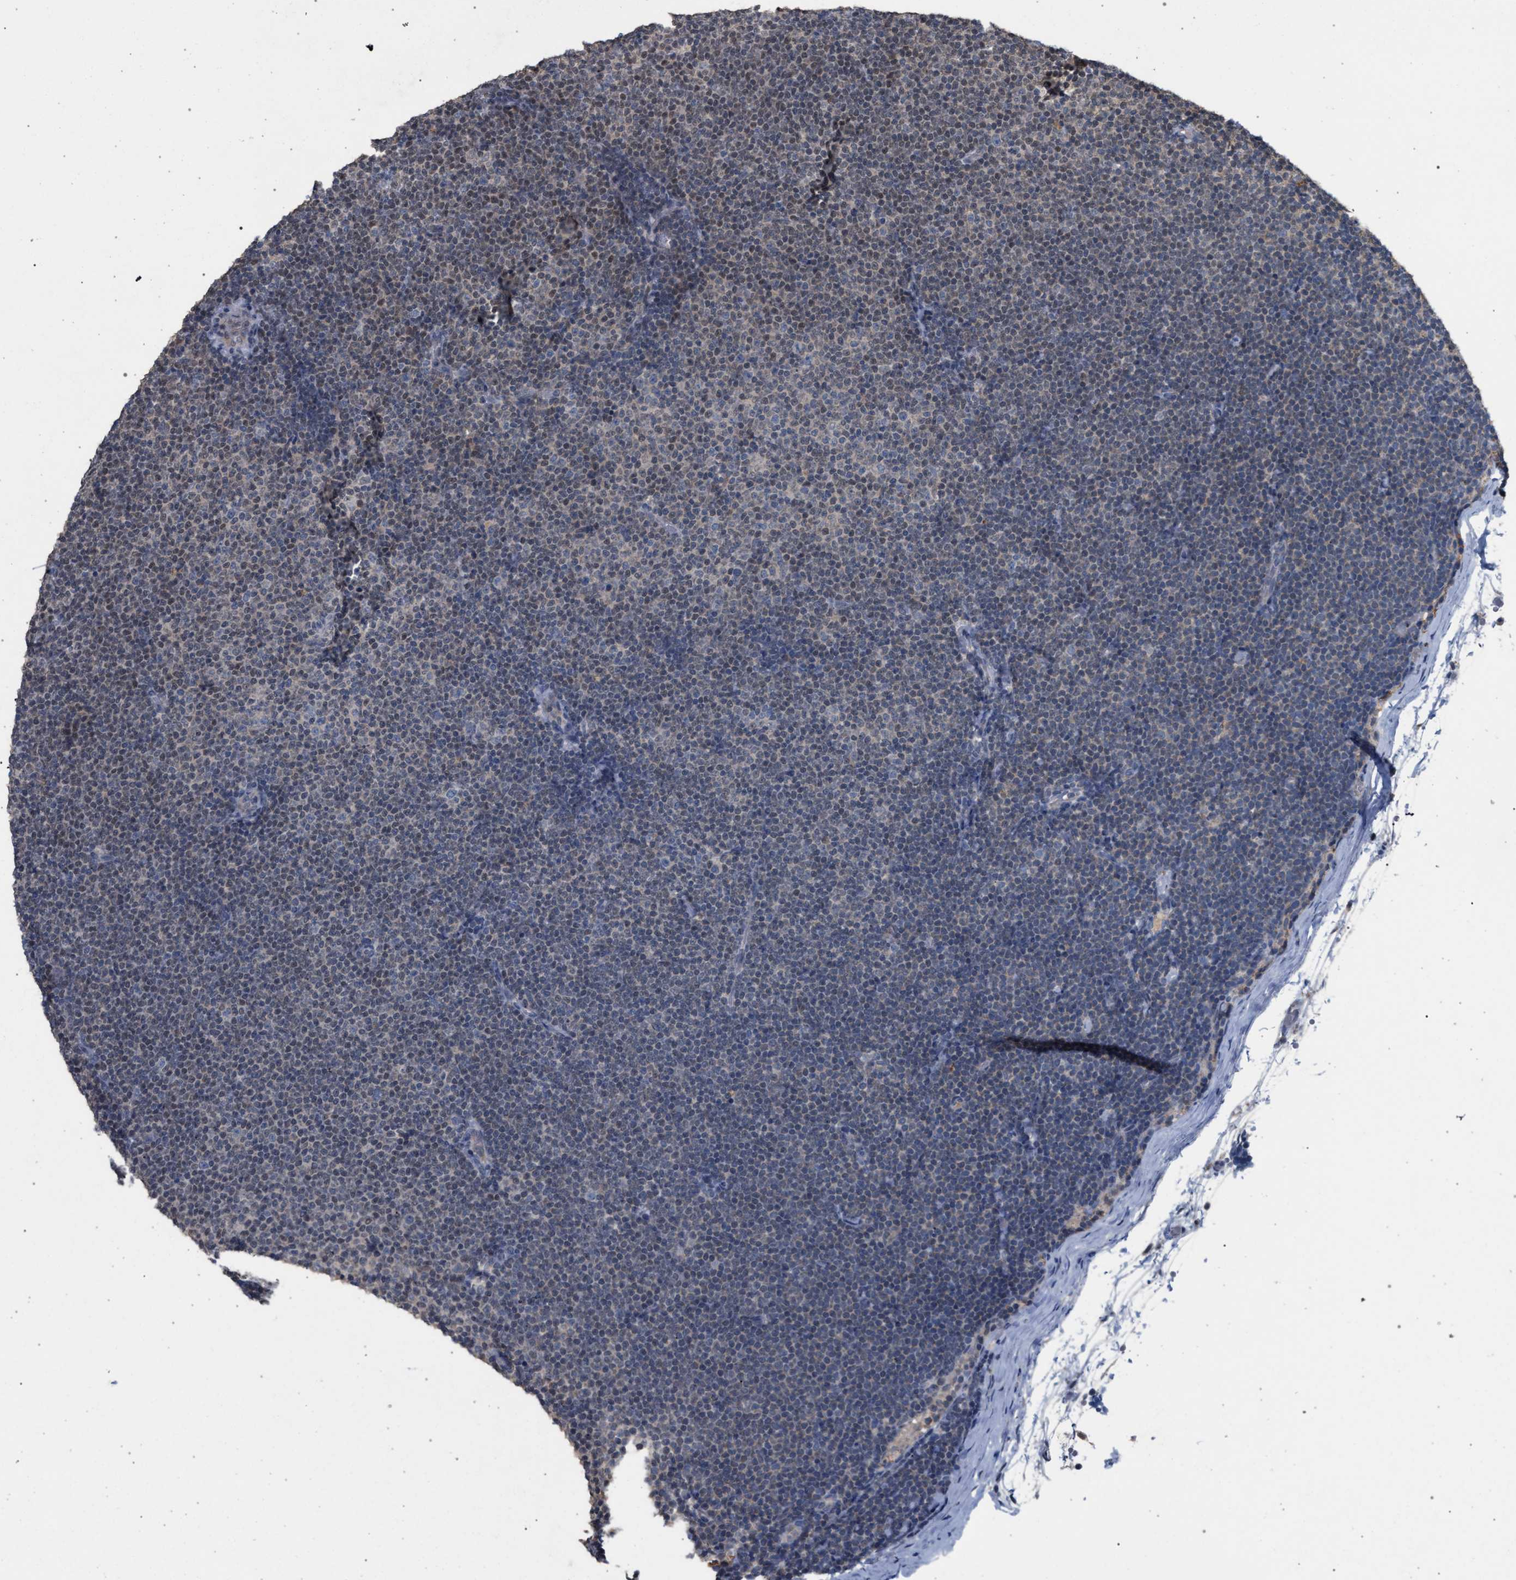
{"staining": {"intensity": "weak", "quantity": "25%-75%", "location": "cytoplasmic/membranous,nuclear"}, "tissue": "lymphoma", "cell_type": "Tumor cells", "image_type": "cancer", "snomed": [{"axis": "morphology", "description": "Malignant lymphoma, non-Hodgkin's type, Low grade"}, {"axis": "topography", "description": "Lymph node"}], "caption": "The photomicrograph displays immunohistochemical staining of malignant lymphoma, non-Hodgkin's type (low-grade). There is weak cytoplasmic/membranous and nuclear staining is seen in about 25%-75% of tumor cells.", "gene": "TECPR1", "patient": {"sex": "female", "age": 53}}